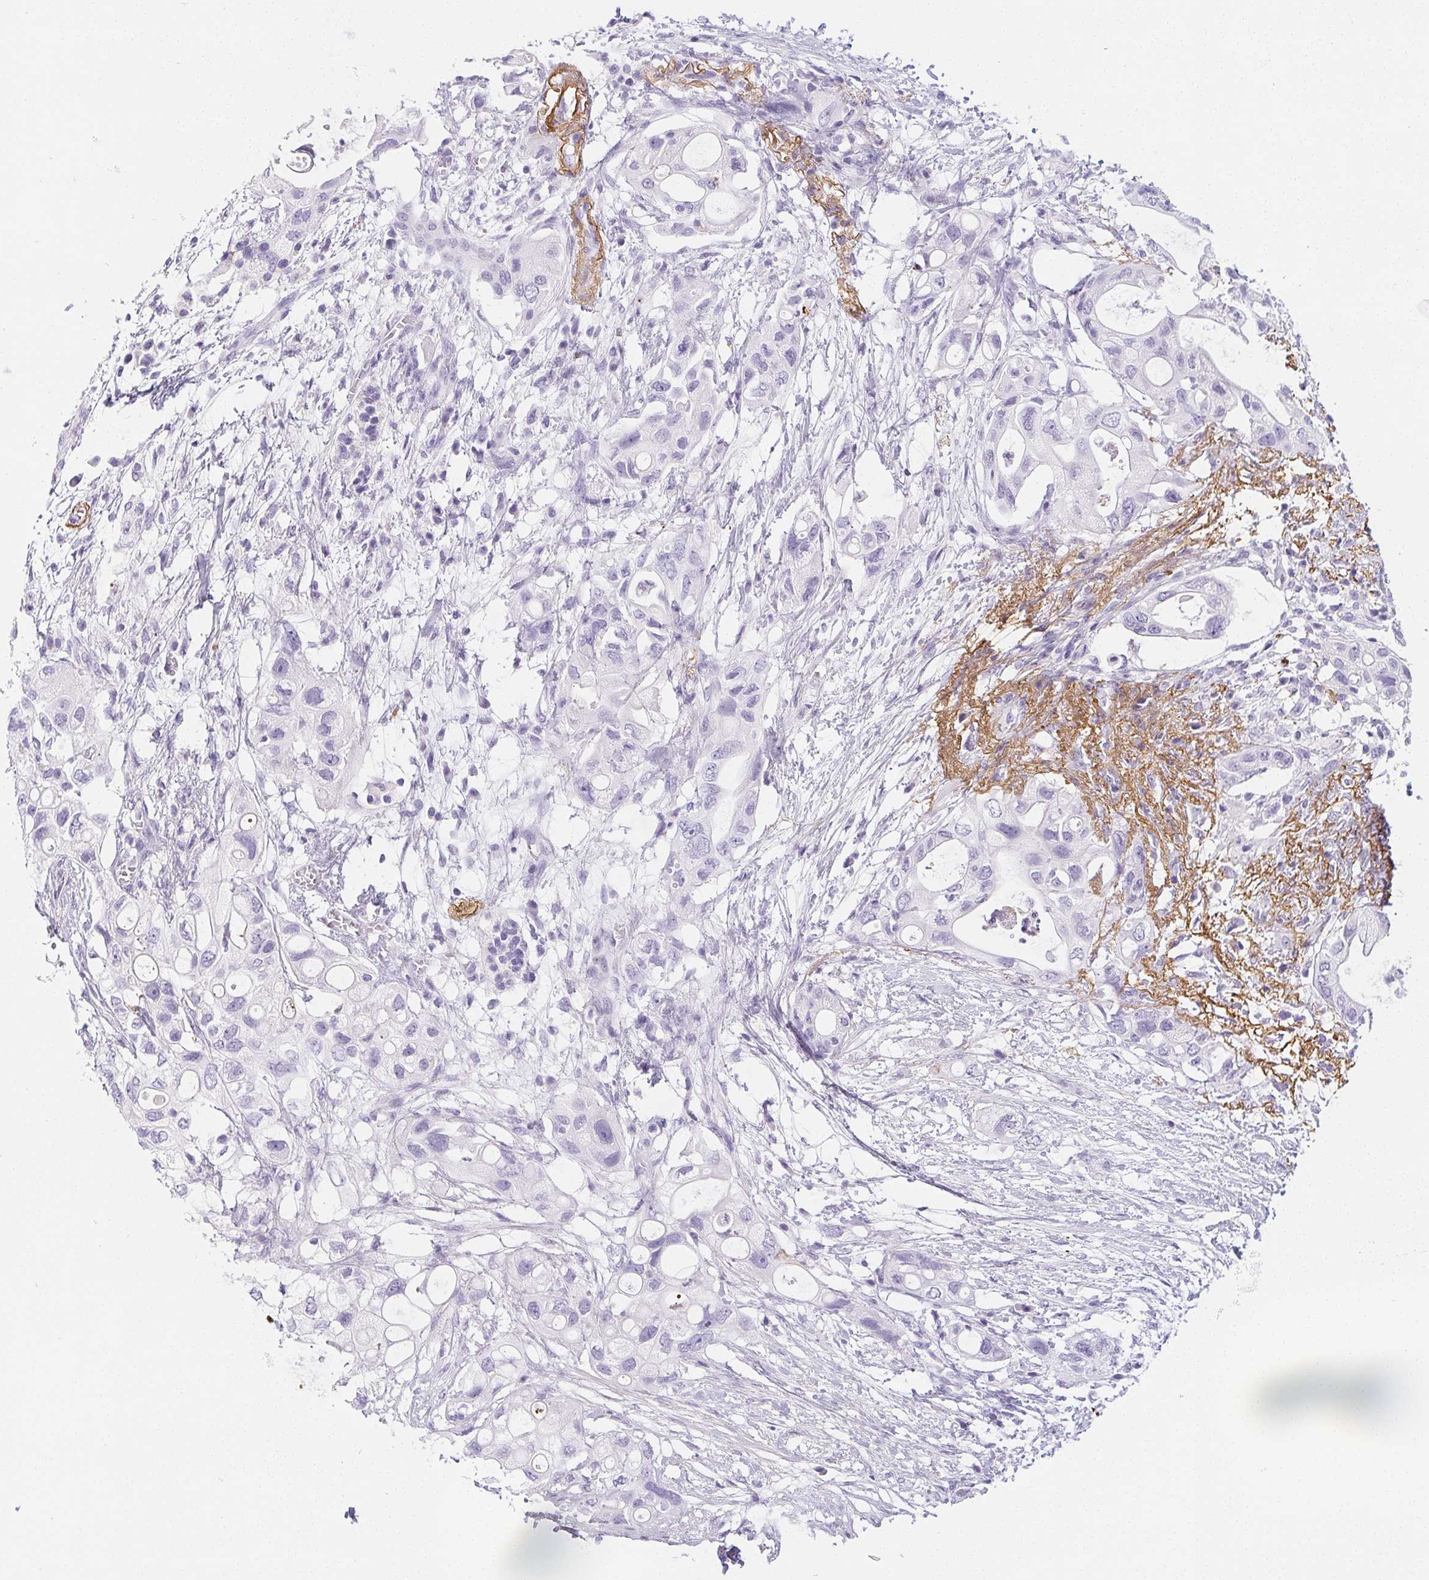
{"staining": {"intensity": "negative", "quantity": "none", "location": "none"}, "tissue": "pancreatic cancer", "cell_type": "Tumor cells", "image_type": "cancer", "snomed": [{"axis": "morphology", "description": "Adenocarcinoma, NOS"}, {"axis": "topography", "description": "Pancreas"}], "caption": "A micrograph of human pancreatic adenocarcinoma is negative for staining in tumor cells.", "gene": "VTN", "patient": {"sex": "female", "age": 72}}